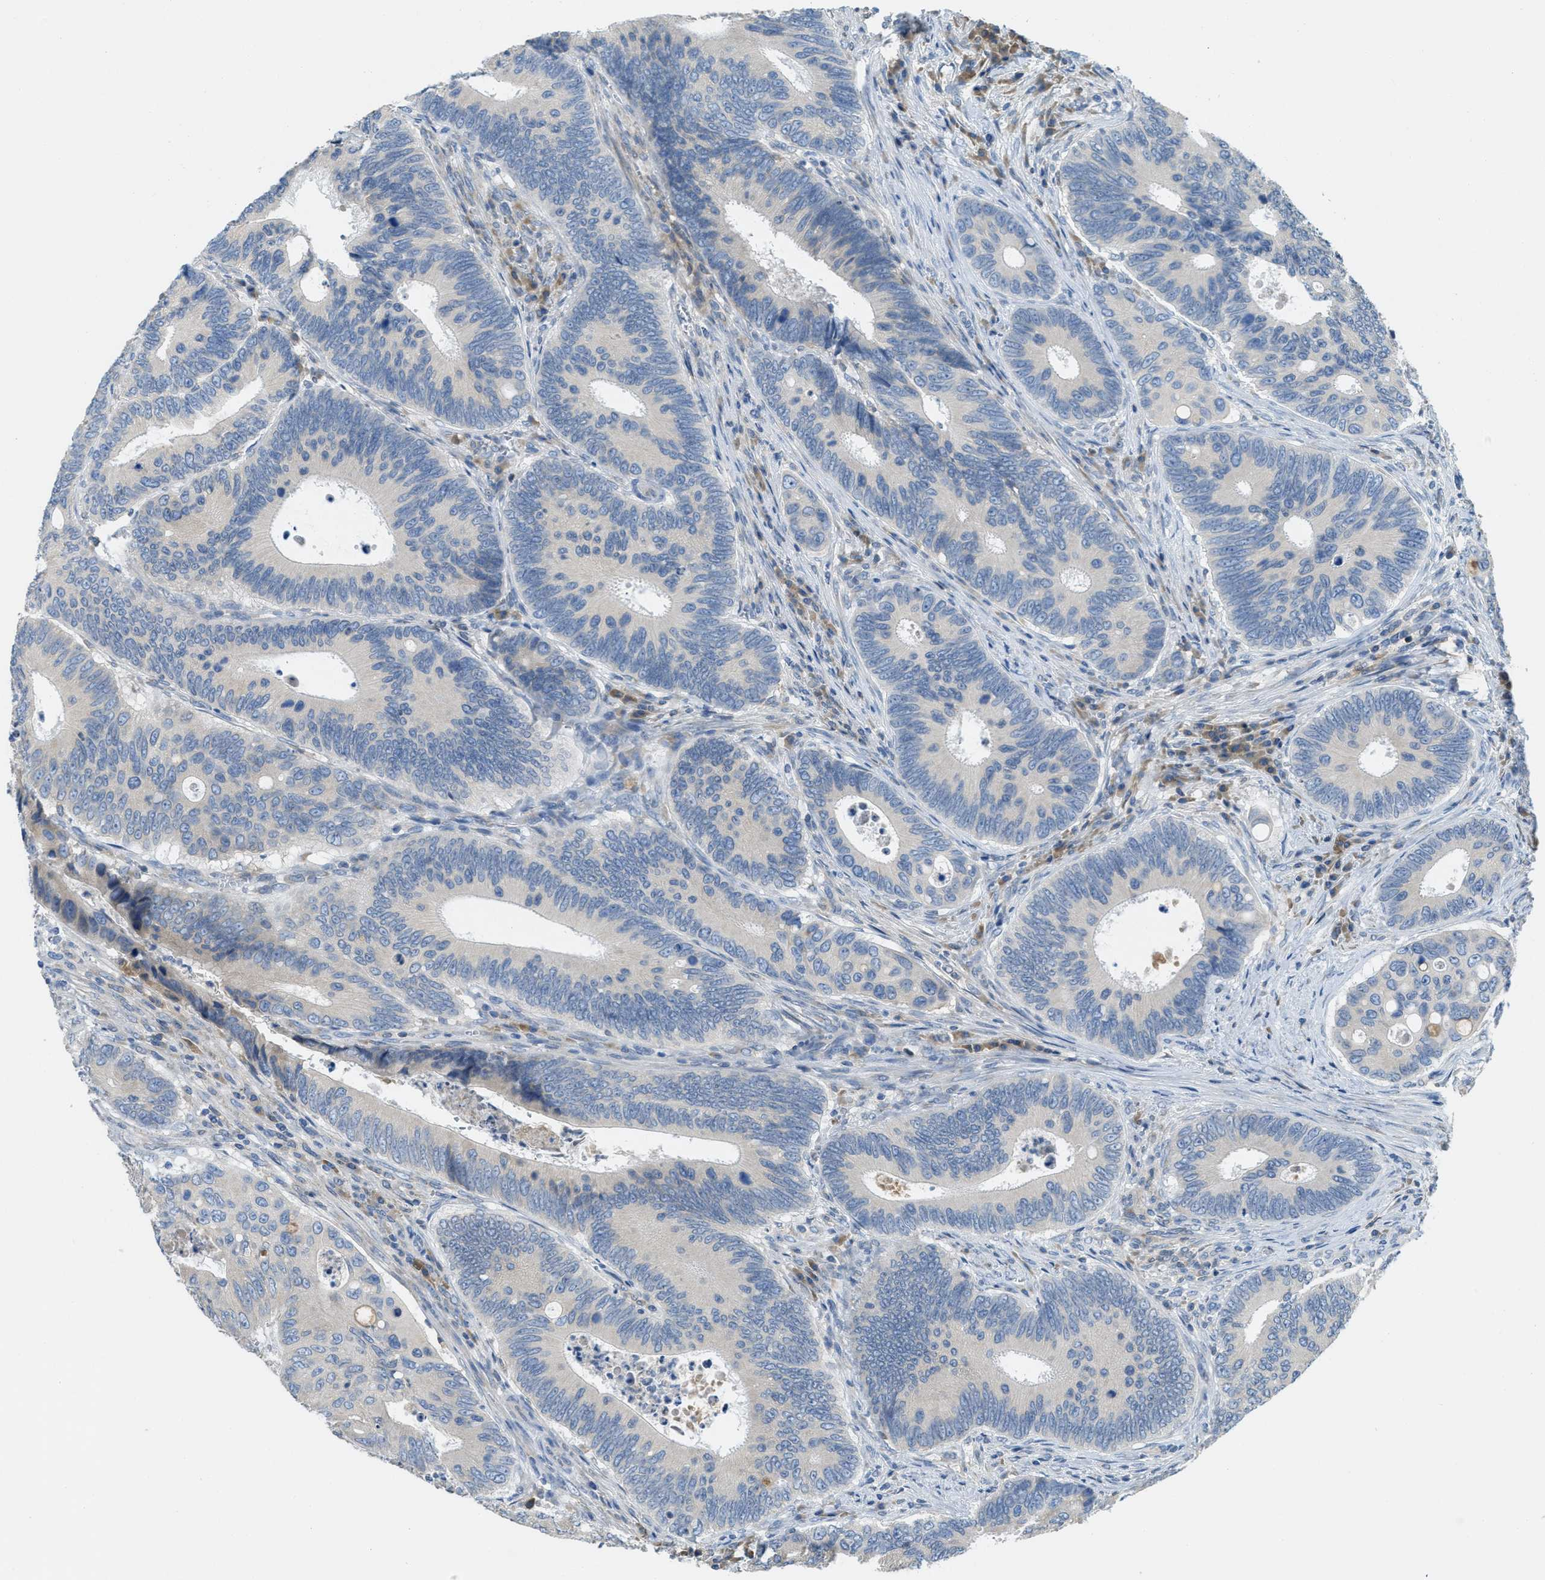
{"staining": {"intensity": "negative", "quantity": "none", "location": "none"}, "tissue": "colorectal cancer", "cell_type": "Tumor cells", "image_type": "cancer", "snomed": [{"axis": "morphology", "description": "Inflammation, NOS"}, {"axis": "morphology", "description": "Adenocarcinoma, NOS"}, {"axis": "topography", "description": "Colon"}], "caption": "DAB immunohistochemical staining of adenocarcinoma (colorectal) shows no significant staining in tumor cells.", "gene": "MPDU1", "patient": {"sex": "male", "age": 72}}